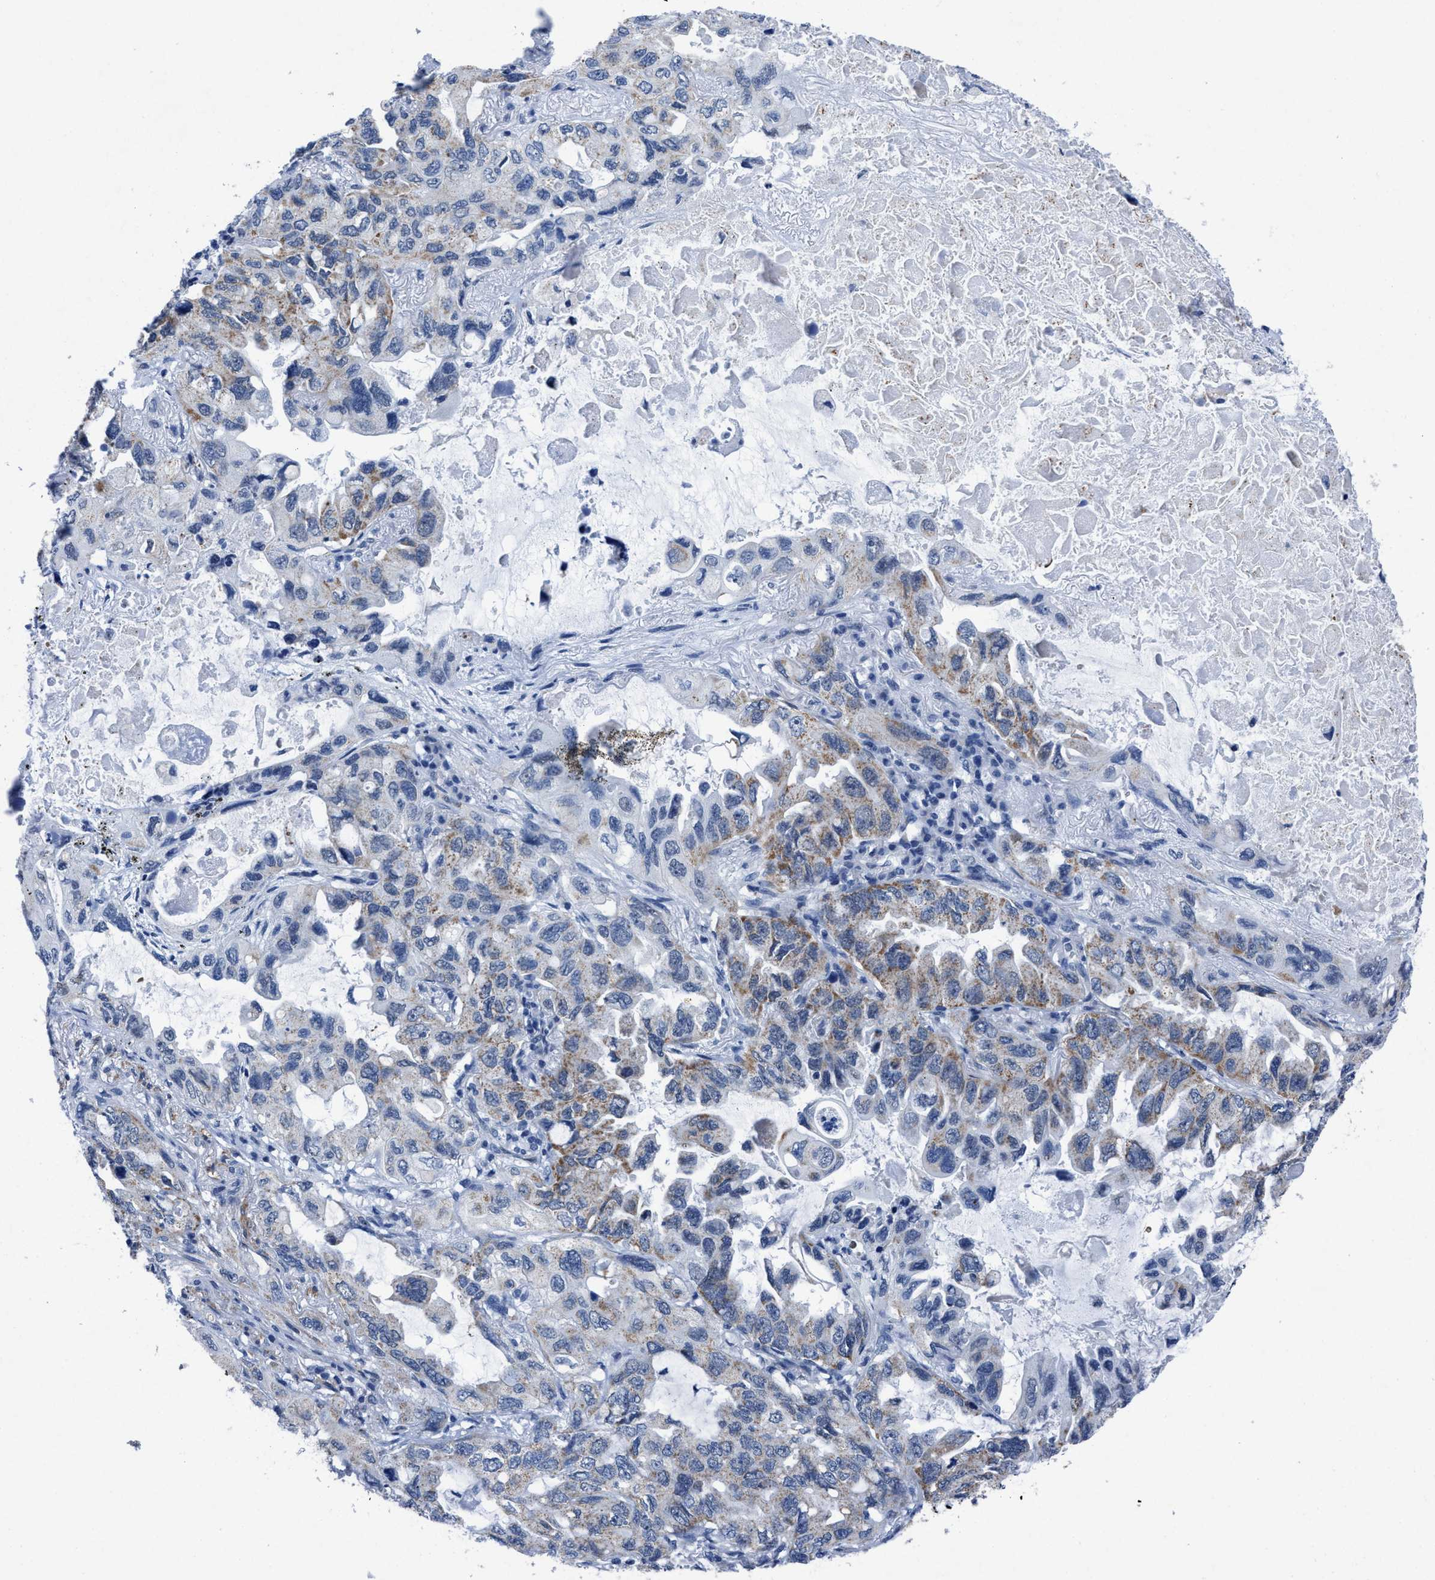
{"staining": {"intensity": "moderate", "quantity": "25%-75%", "location": "cytoplasmic/membranous,nuclear"}, "tissue": "lung cancer", "cell_type": "Tumor cells", "image_type": "cancer", "snomed": [{"axis": "morphology", "description": "Squamous cell carcinoma, NOS"}, {"axis": "topography", "description": "Lung"}], "caption": "Immunohistochemistry (IHC) (DAB) staining of lung cancer shows moderate cytoplasmic/membranous and nuclear protein staining in about 25%-75% of tumor cells.", "gene": "ID3", "patient": {"sex": "female", "age": 73}}